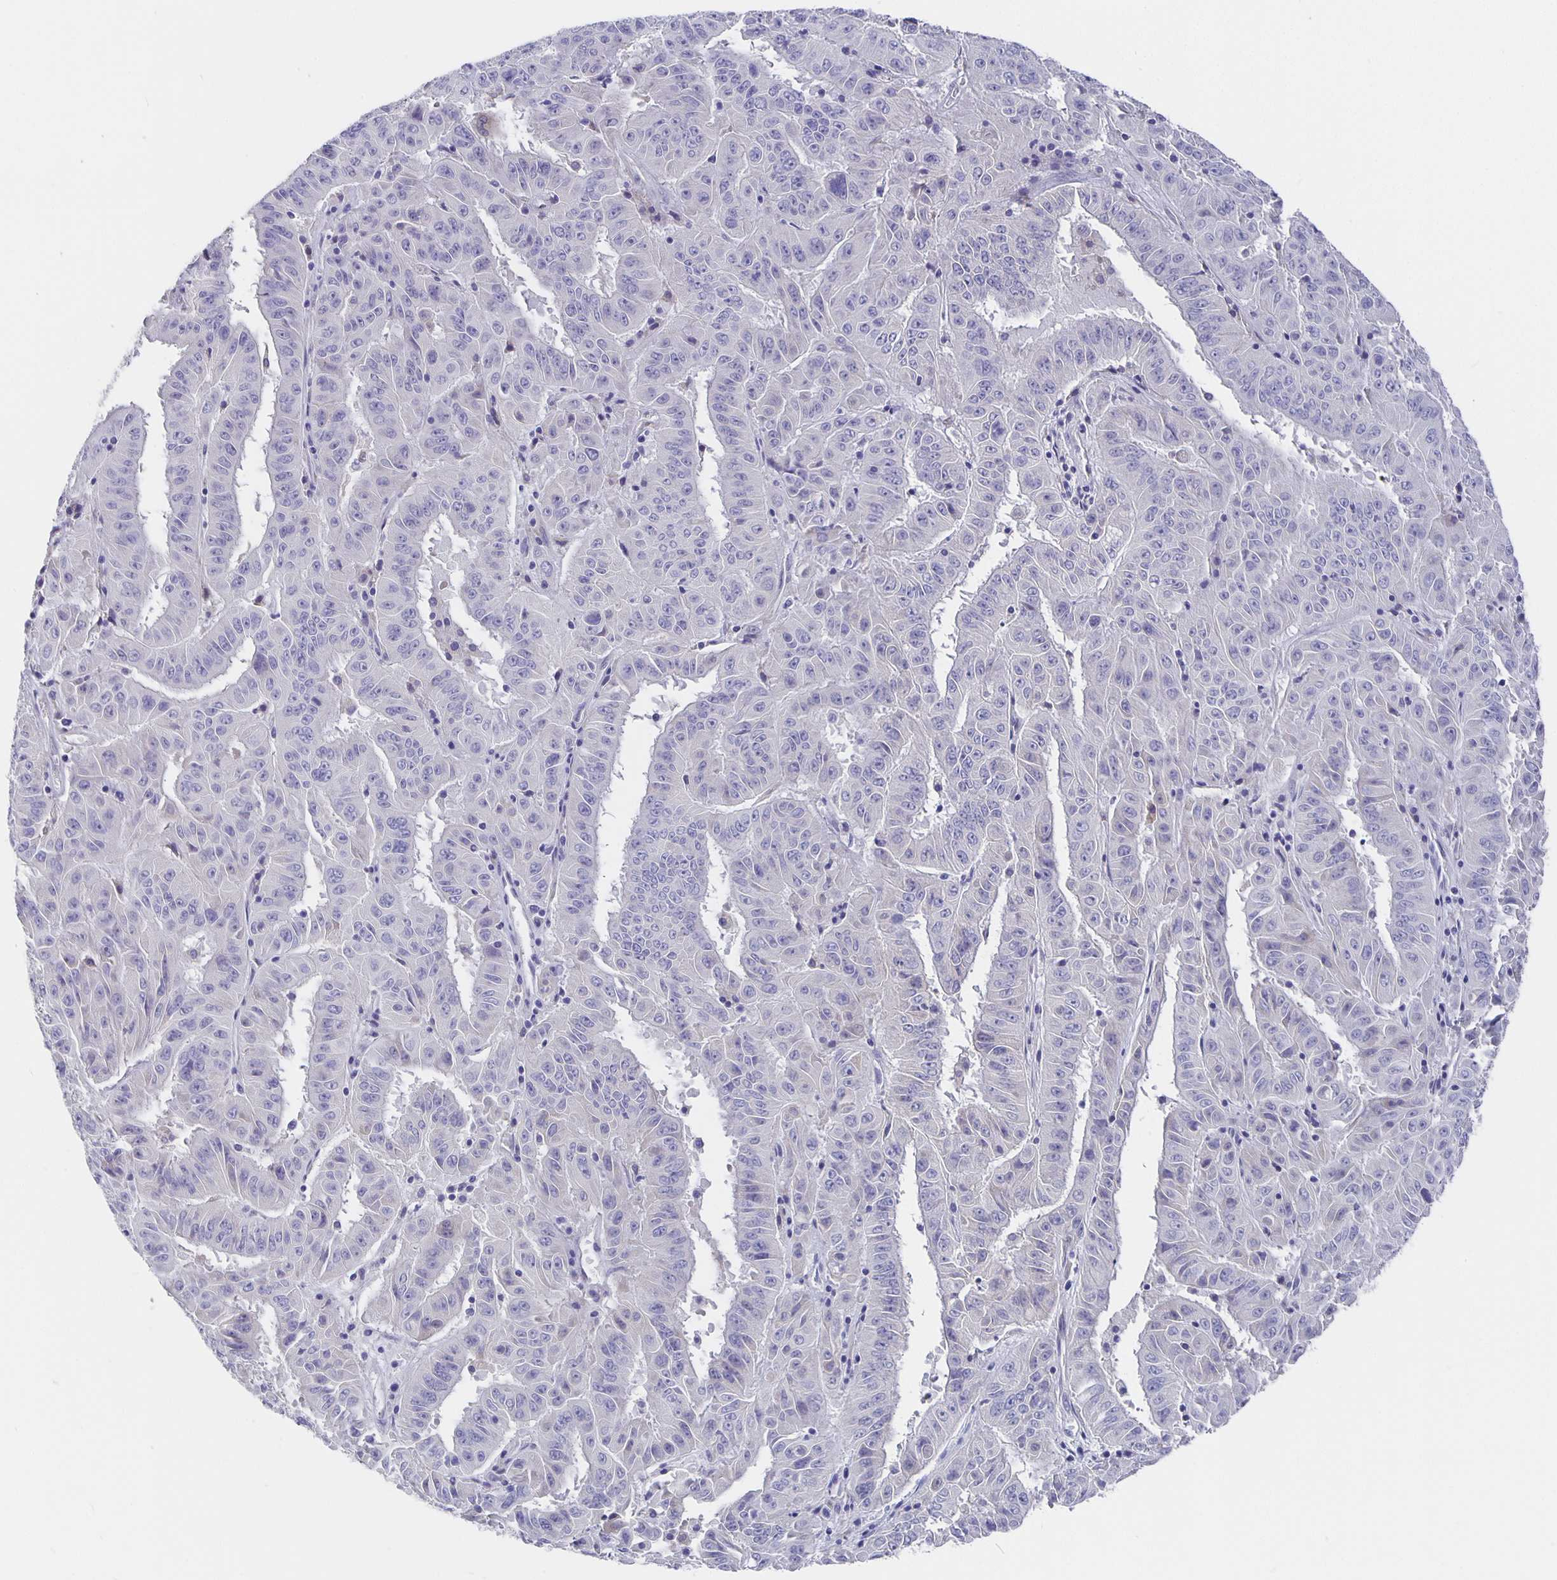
{"staining": {"intensity": "negative", "quantity": "none", "location": "none"}, "tissue": "pancreatic cancer", "cell_type": "Tumor cells", "image_type": "cancer", "snomed": [{"axis": "morphology", "description": "Adenocarcinoma, NOS"}, {"axis": "topography", "description": "Pancreas"}], "caption": "An image of pancreatic cancer stained for a protein shows no brown staining in tumor cells.", "gene": "CFAP74", "patient": {"sex": "male", "age": 63}}